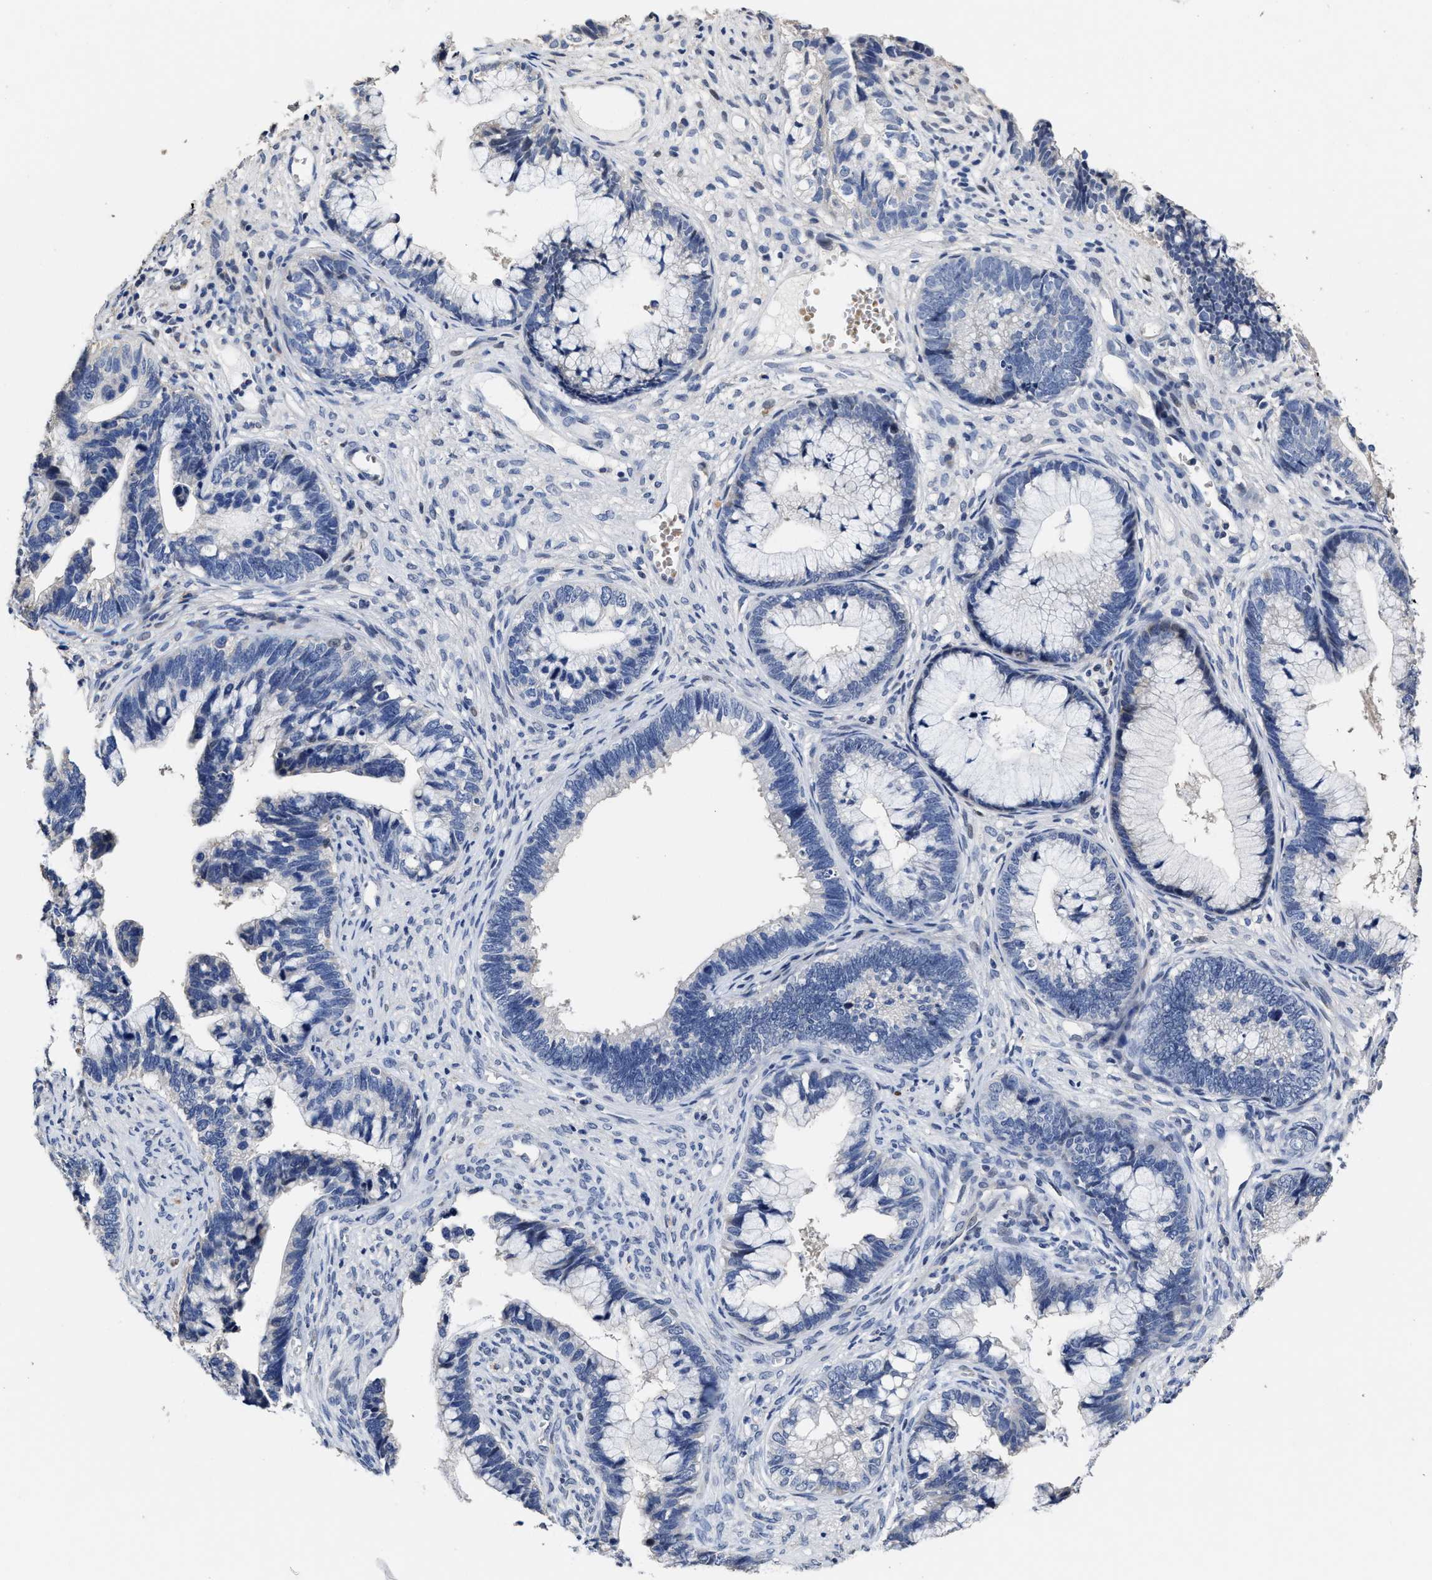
{"staining": {"intensity": "negative", "quantity": "none", "location": "none"}, "tissue": "cervical cancer", "cell_type": "Tumor cells", "image_type": "cancer", "snomed": [{"axis": "morphology", "description": "Adenocarcinoma, NOS"}, {"axis": "topography", "description": "Cervix"}], "caption": "Tumor cells are negative for brown protein staining in cervical cancer.", "gene": "ZFAT", "patient": {"sex": "female", "age": 44}}